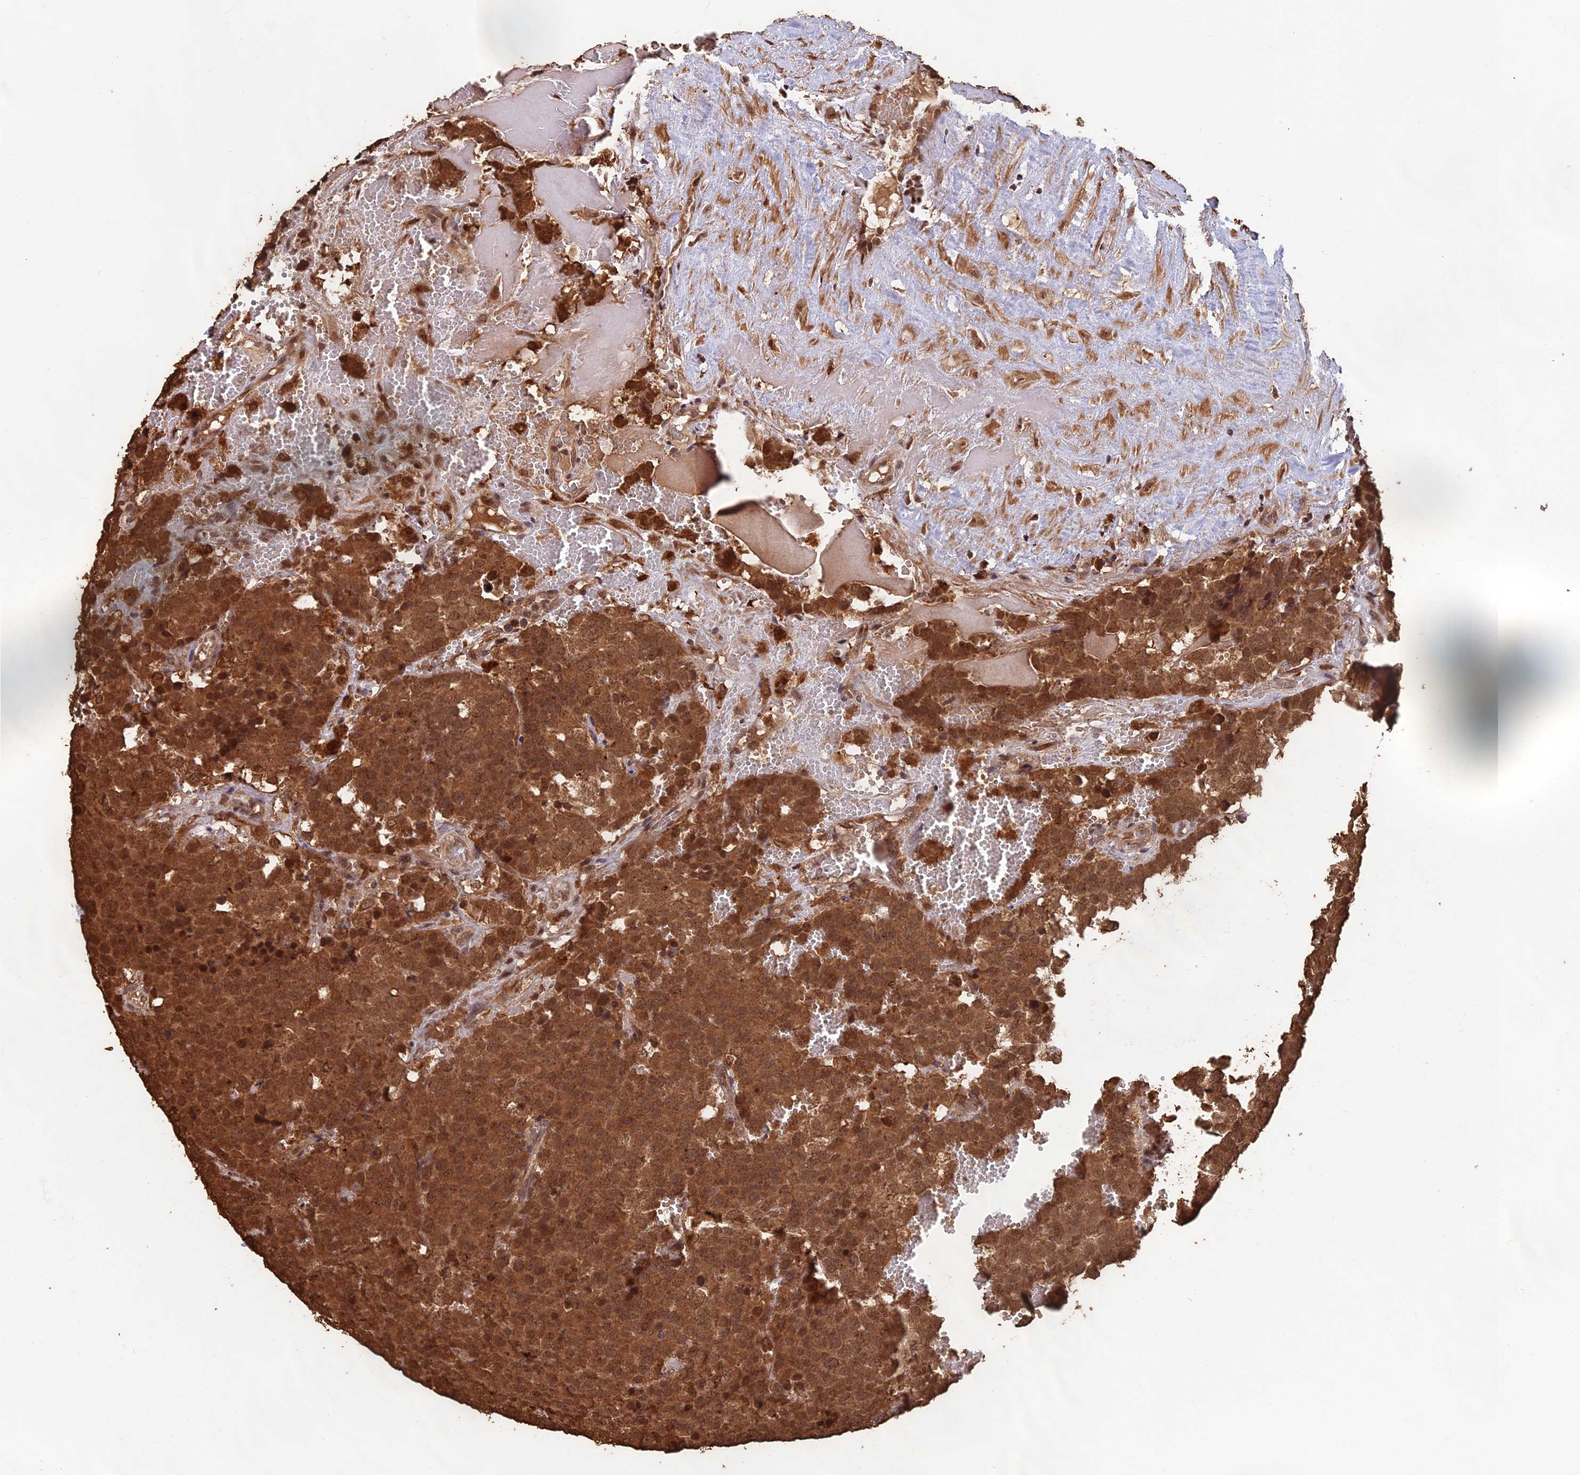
{"staining": {"intensity": "strong", "quantity": ">75%", "location": "cytoplasmic/membranous,nuclear"}, "tissue": "testis cancer", "cell_type": "Tumor cells", "image_type": "cancer", "snomed": [{"axis": "morphology", "description": "Seminoma, NOS"}, {"axis": "topography", "description": "Testis"}], "caption": "Tumor cells reveal high levels of strong cytoplasmic/membranous and nuclear staining in about >75% of cells in human testis cancer.", "gene": "OSBPL1A", "patient": {"sex": "male", "age": 71}}